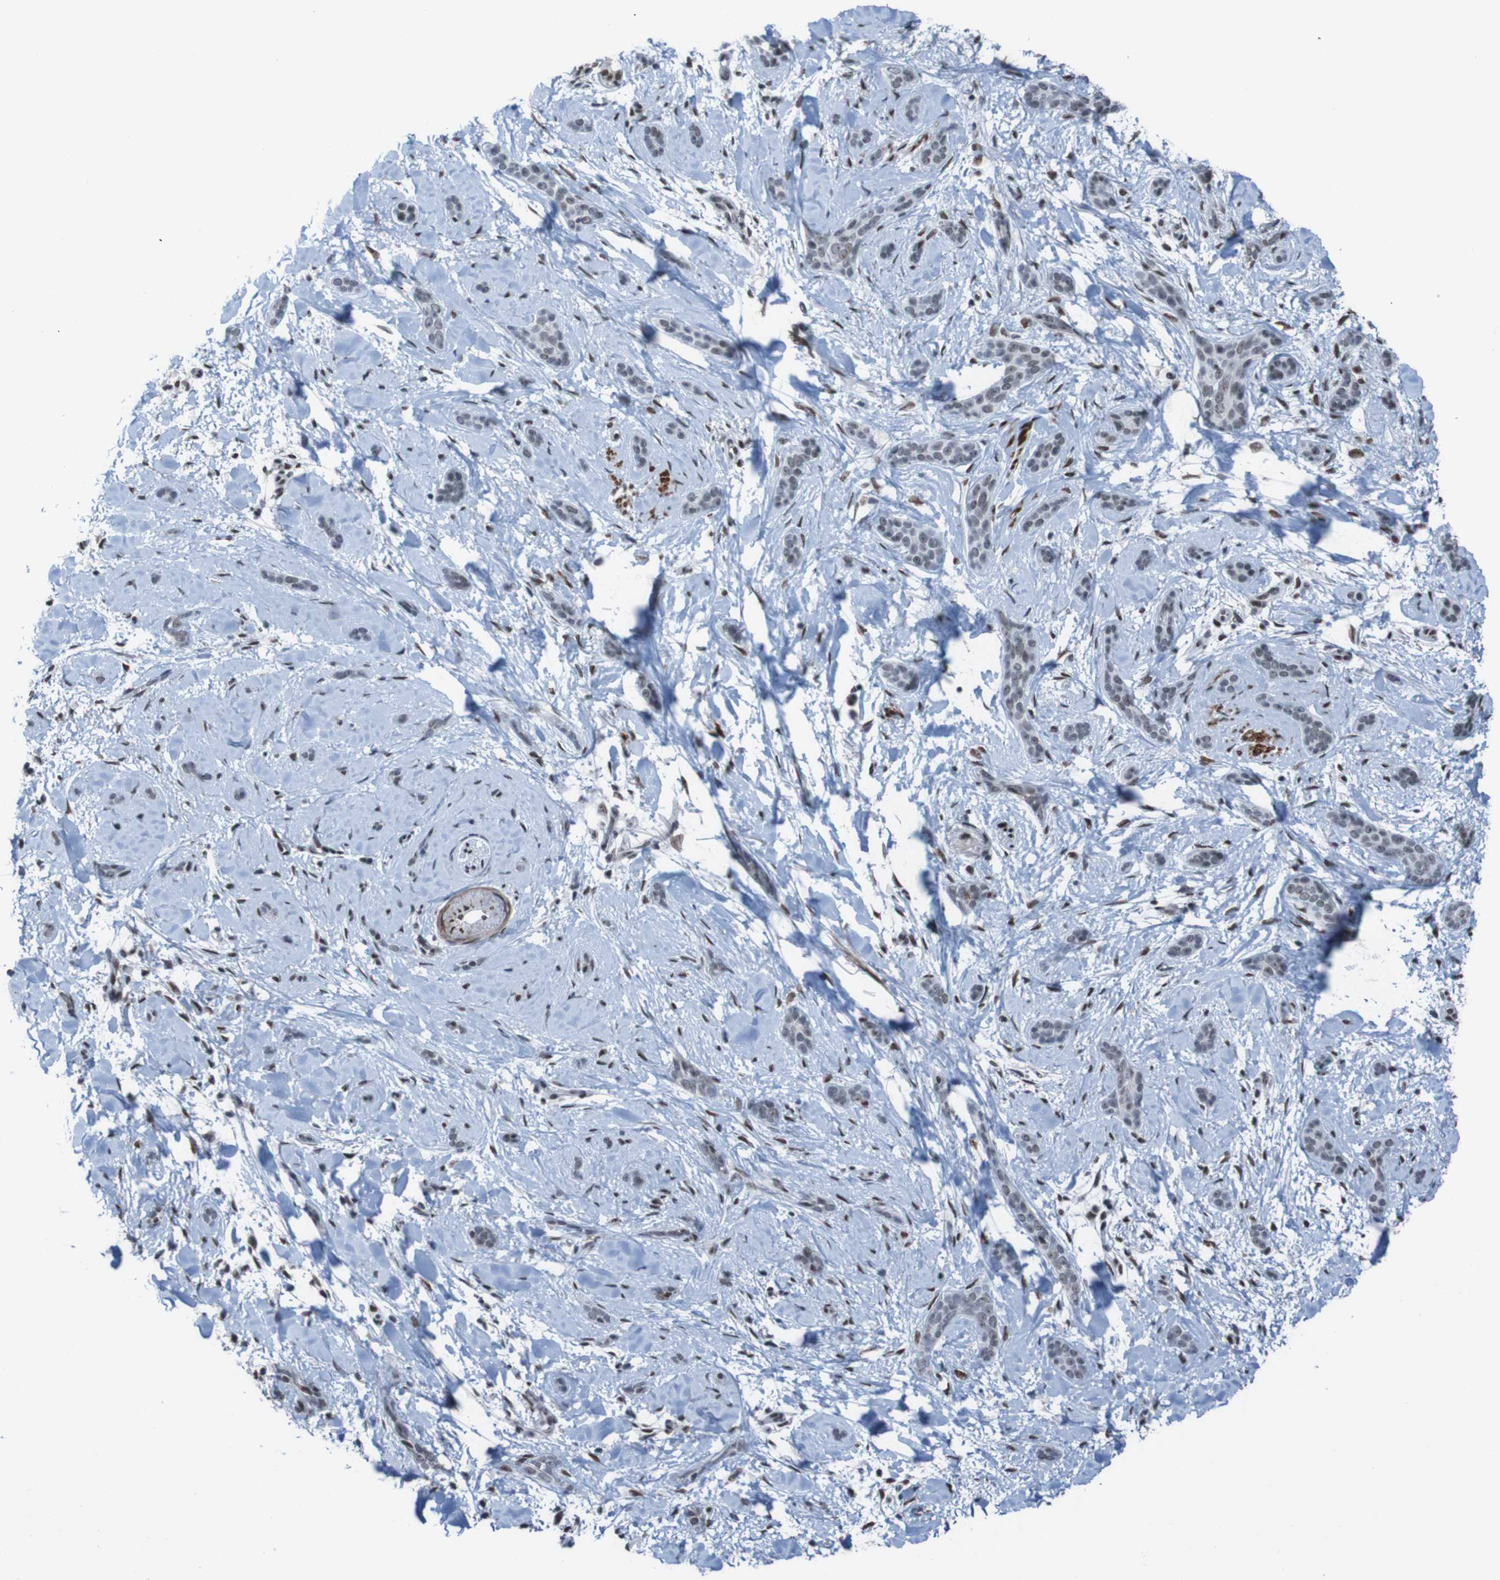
{"staining": {"intensity": "weak", "quantity": ">75%", "location": "nuclear"}, "tissue": "skin cancer", "cell_type": "Tumor cells", "image_type": "cancer", "snomed": [{"axis": "morphology", "description": "Basal cell carcinoma"}, {"axis": "morphology", "description": "Adnexal tumor, benign"}, {"axis": "topography", "description": "Skin"}], "caption": "Protein expression analysis of human benign adnexal tumor (skin) reveals weak nuclear positivity in approximately >75% of tumor cells.", "gene": "PHF2", "patient": {"sex": "female", "age": 42}}